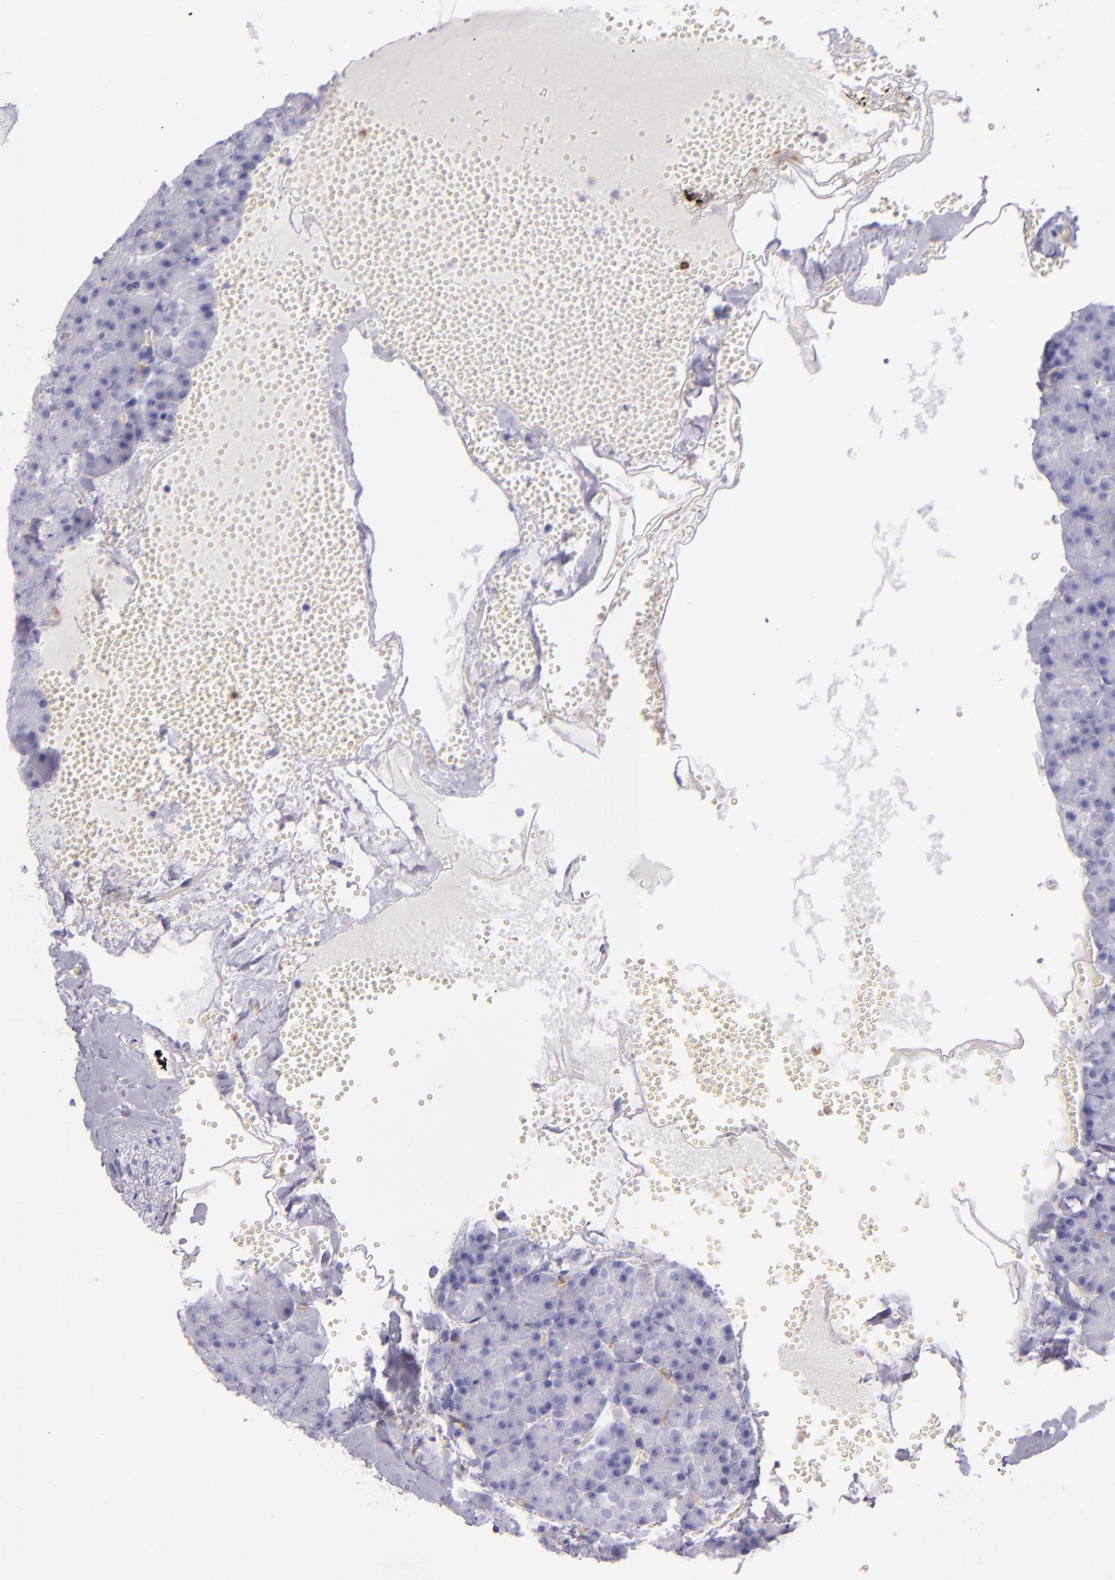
{"staining": {"intensity": "negative", "quantity": "none", "location": "none"}, "tissue": "pancreas", "cell_type": "Exocrine glandular cells", "image_type": "normal", "snomed": [{"axis": "morphology", "description": "Normal tissue, NOS"}, {"axis": "topography", "description": "Pancreas"}], "caption": "The immunohistochemistry (IHC) histopathology image has no significant positivity in exocrine glandular cells of pancreas.", "gene": "CEACAM1", "patient": {"sex": "female", "age": 35}}